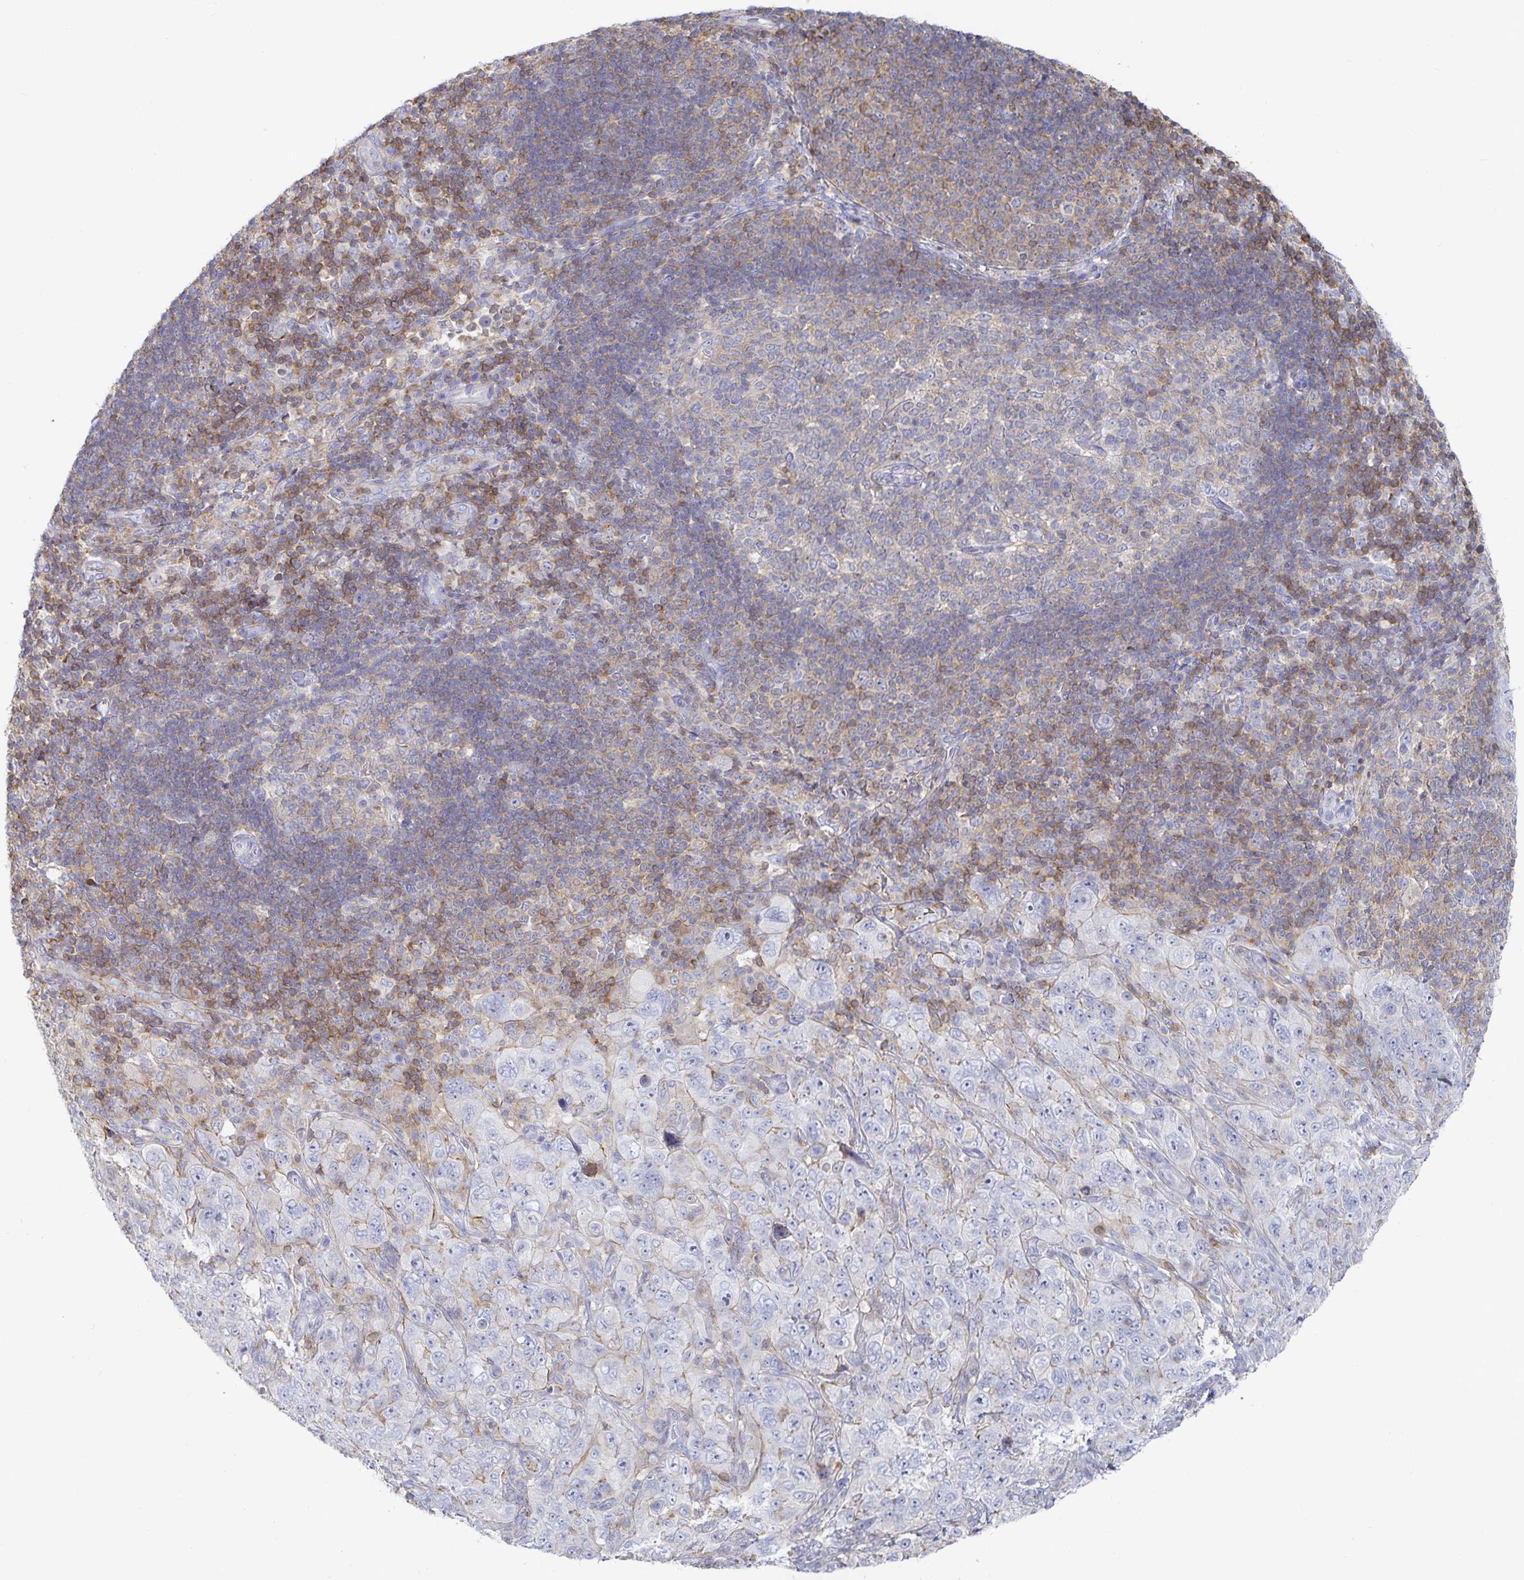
{"staining": {"intensity": "negative", "quantity": "none", "location": "none"}, "tissue": "pancreatic cancer", "cell_type": "Tumor cells", "image_type": "cancer", "snomed": [{"axis": "morphology", "description": "Adenocarcinoma, NOS"}, {"axis": "topography", "description": "Pancreas"}], "caption": "Immunohistochemistry (IHC) image of pancreatic cancer (adenocarcinoma) stained for a protein (brown), which shows no staining in tumor cells.", "gene": "PIK3CD", "patient": {"sex": "male", "age": 68}}